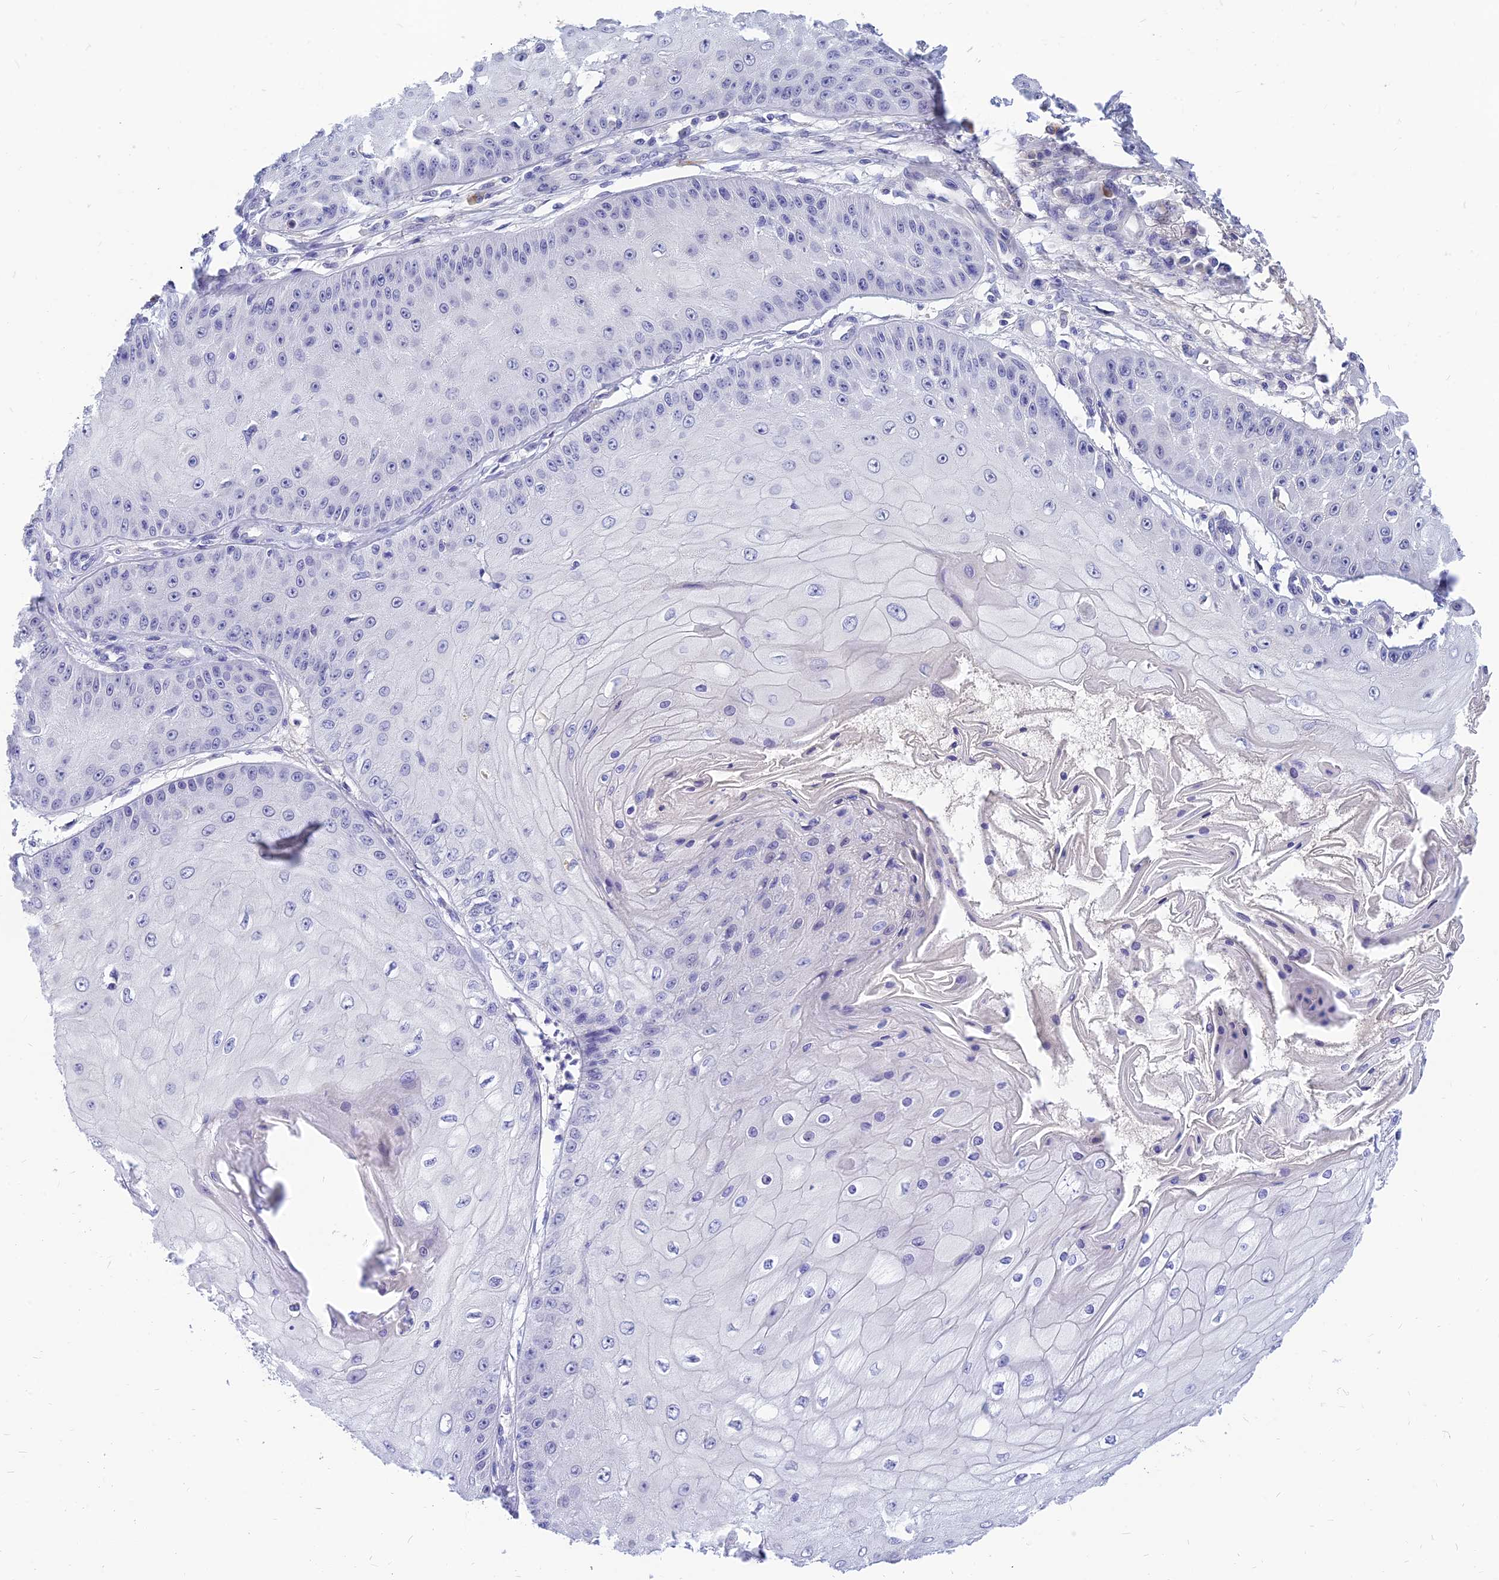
{"staining": {"intensity": "negative", "quantity": "none", "location": "none"}, "tissue": "skin cancer", "cell_type": "Tumor cells", "image_type": "cancer", "snomed": [{"axis": "morphology", "description": "Squamous cell carcinoma, NOS"}, {"axis": "topography", "description": "Skin"}], "caption": "Immunohistochemical staining of skin cancer demonstrates no significant positivity in tumor cells.", "gene": "TMEM161B", "patient": {"sex": "male", "age": 70}}